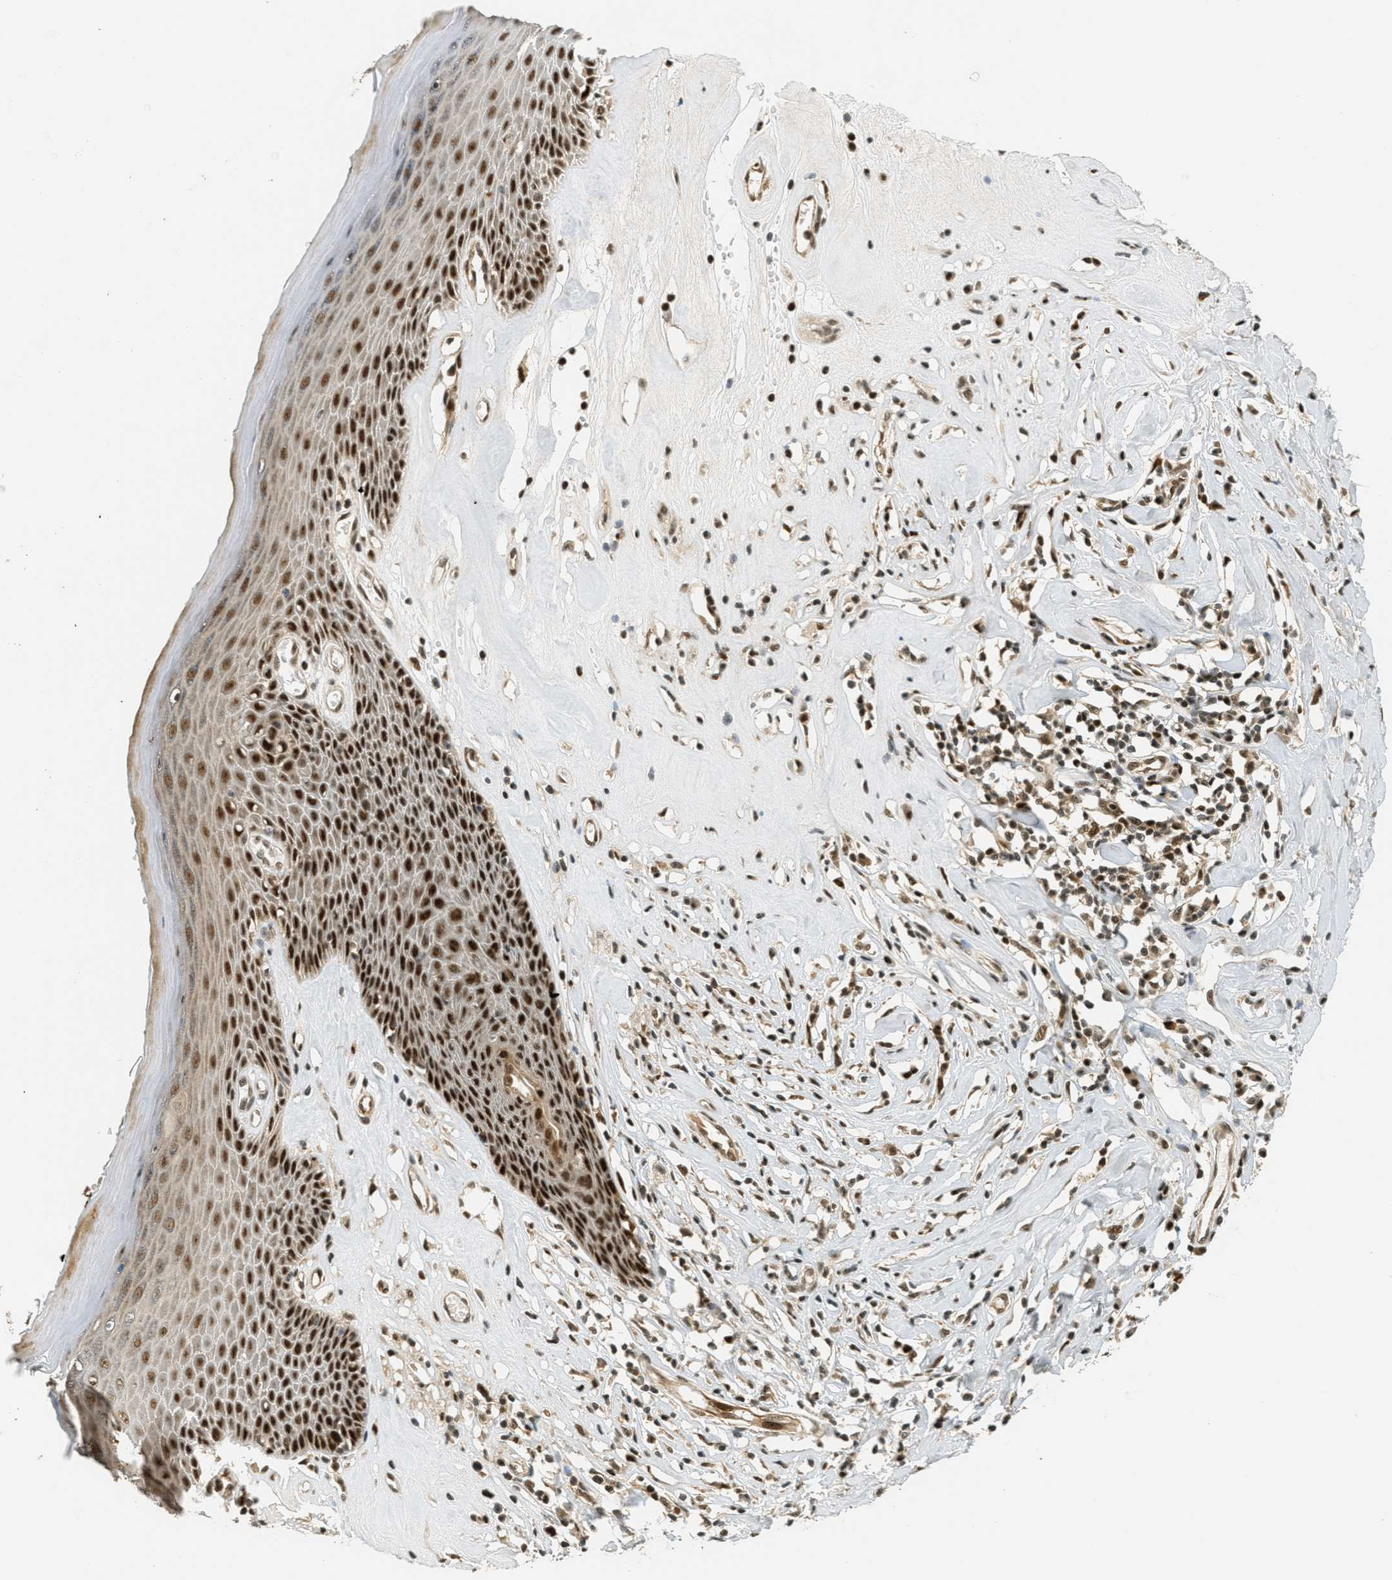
{"staining": {"intensity": "strong", "quantity": ">75%", "location": "cytoplasmic/membranous,nuclear"}, "tissue": "skin", "cell_type": "Epidermal cells", "image_type": "normal", "snomed": [{"axis": "morphology", "description": "Normal tissue, NOS"}, {"axis": "morphology", "description": "Inflammation, NOS"}, {"axis": "topography", "description": "Vulva"}], "caption": "There is high levels of strong cytoplasmic/membranous,nuclear expression in epidermal cells of benign skin, as demonstrated by immunohistochemical staining (brown color).", "gene": "FOXM1", "patient": {"sex": "female", "age": 84}}